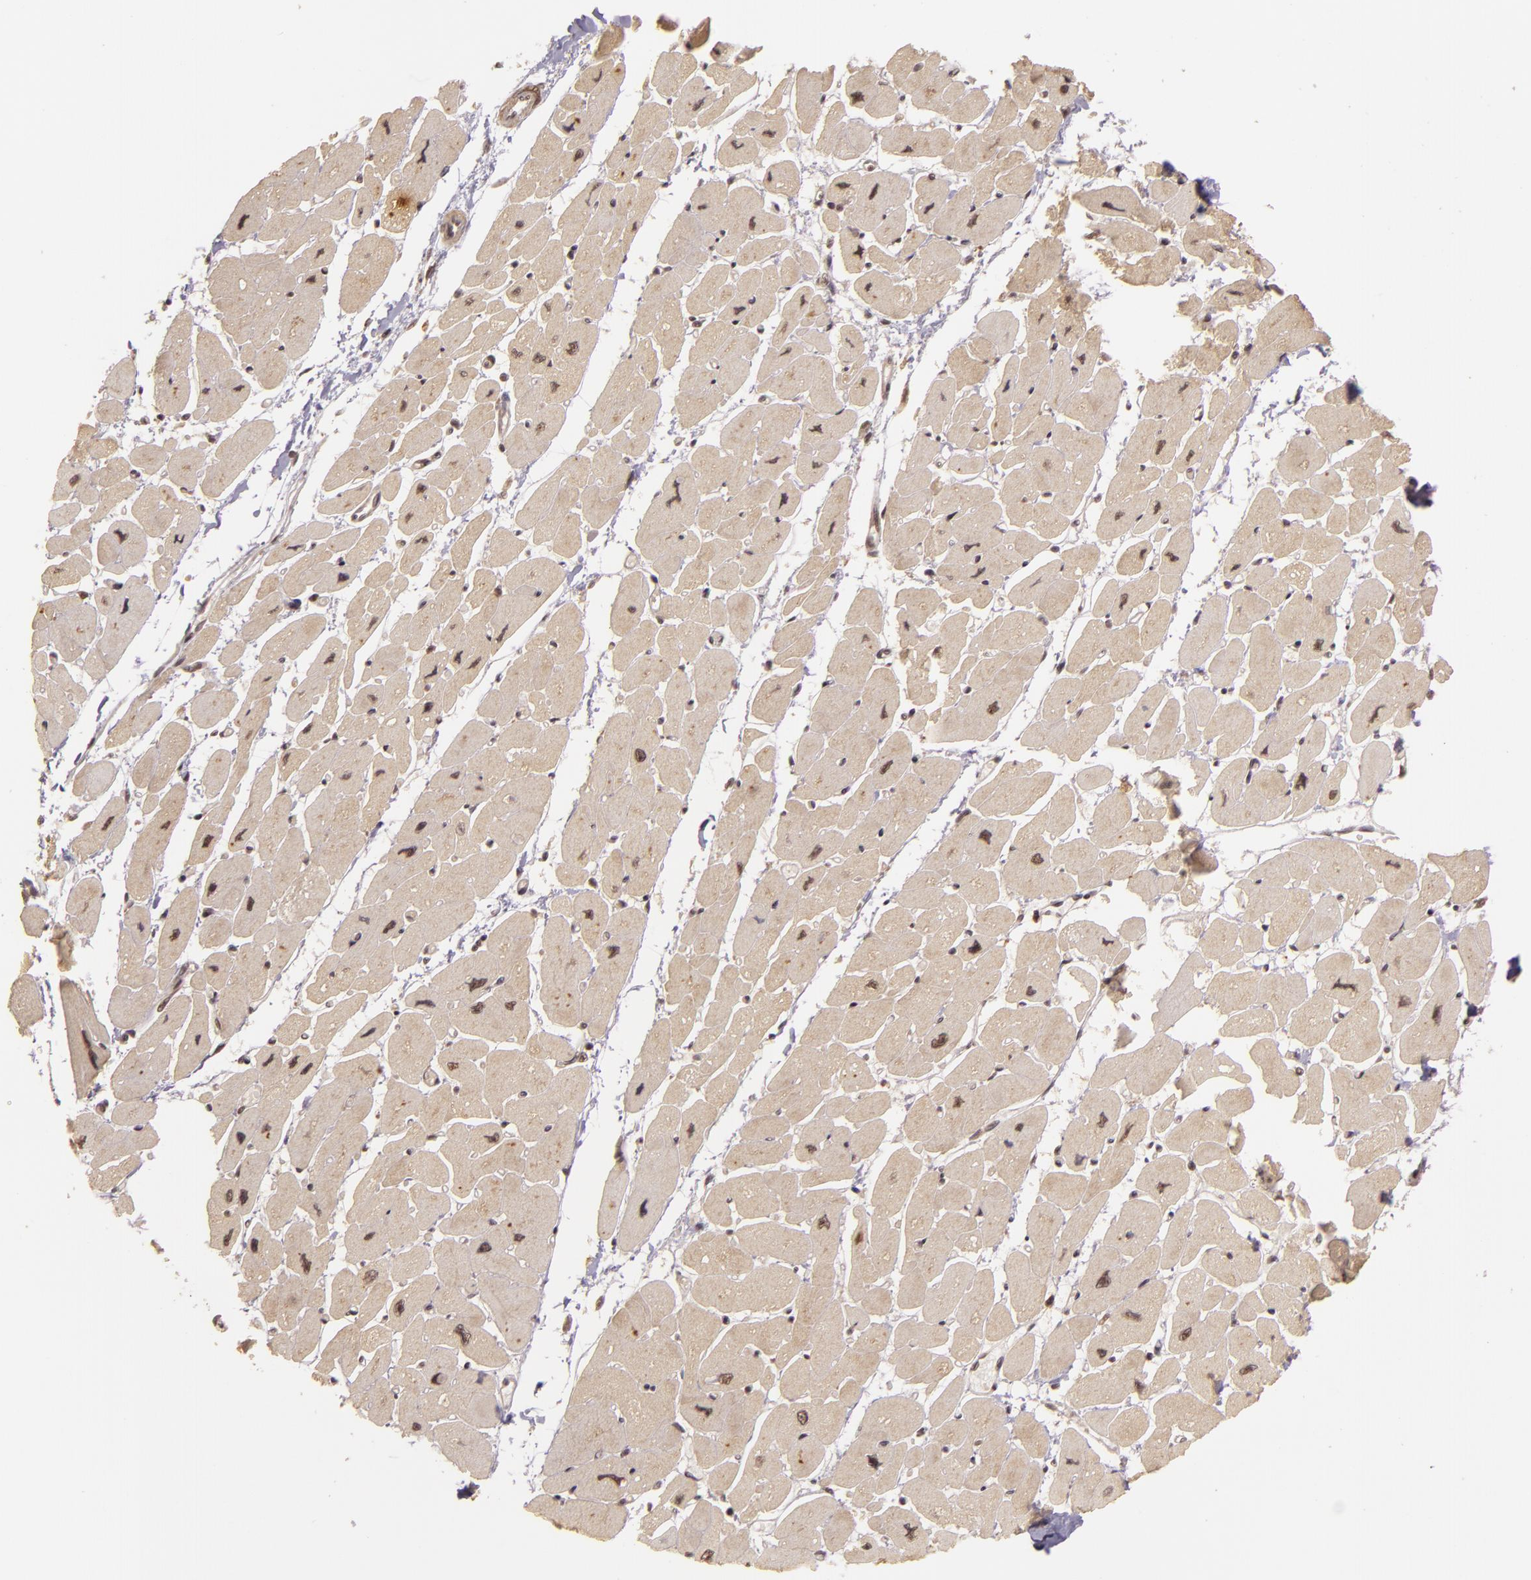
{"staining": {"intensity": "weak", "quantity": ">75%", "location": "cytoplasmic/membranous,nuclear"}, "tissue": "heart muscle", "cell_type": "Cardiomyocytes", "image_type": "normal", "snomed": [{"axis": "morphology", "description": "Normal tissue, NOS"}, {"axis": "topography", "description": "Heart"}], "caption": "This photomicrograph shows immunohistochemistry (IHC) staining of normal human heart muscle, with low weak cytoplasmic/membranous,nuclear staining in approximately >75% of cardiomyocytes.", "gene": "TXNRD2", "patient": {"sex": "female", "age": 54}}